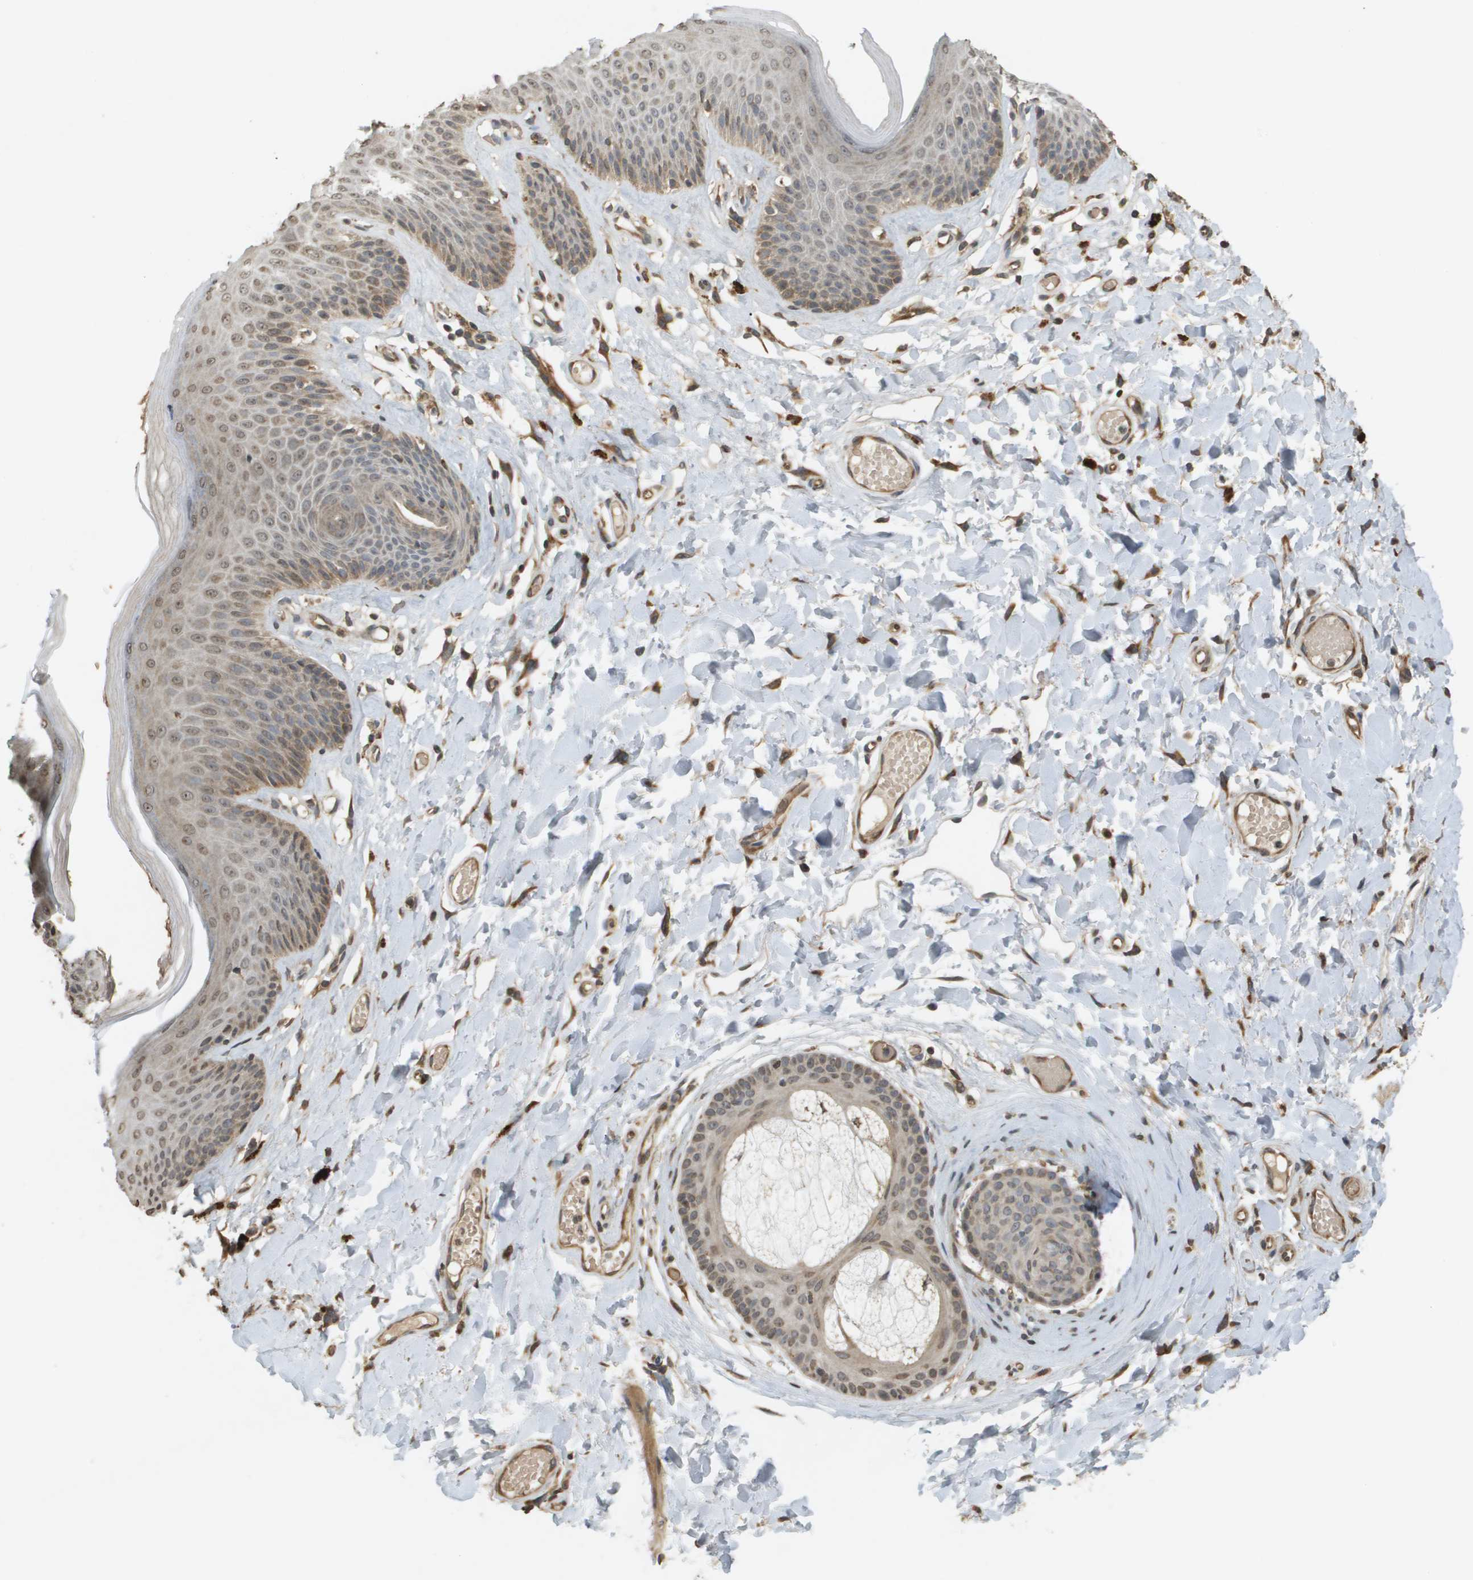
{"staining": {"intensity": "moderate", "quantity": "25%-75%", "location": "cytoplasmic/membranous"}, "tissue": "skin", "cell_type": "Epidermal cells", "image_type": "normal", "snomed": [{"axis": "morphology", "description": "Normal tissue, NOS"}, {"axis": "topography", "description": "Vulva"}], "caption": "This histopathology image exhibits immunohistochemistry (IHC) staining of benign skin, with medium moderate cytoplasmic/membranous staining in about 25%-75% of epidermal cells.", "gene": "RAB21", "patient": {"sex": "female", "age": 73}}